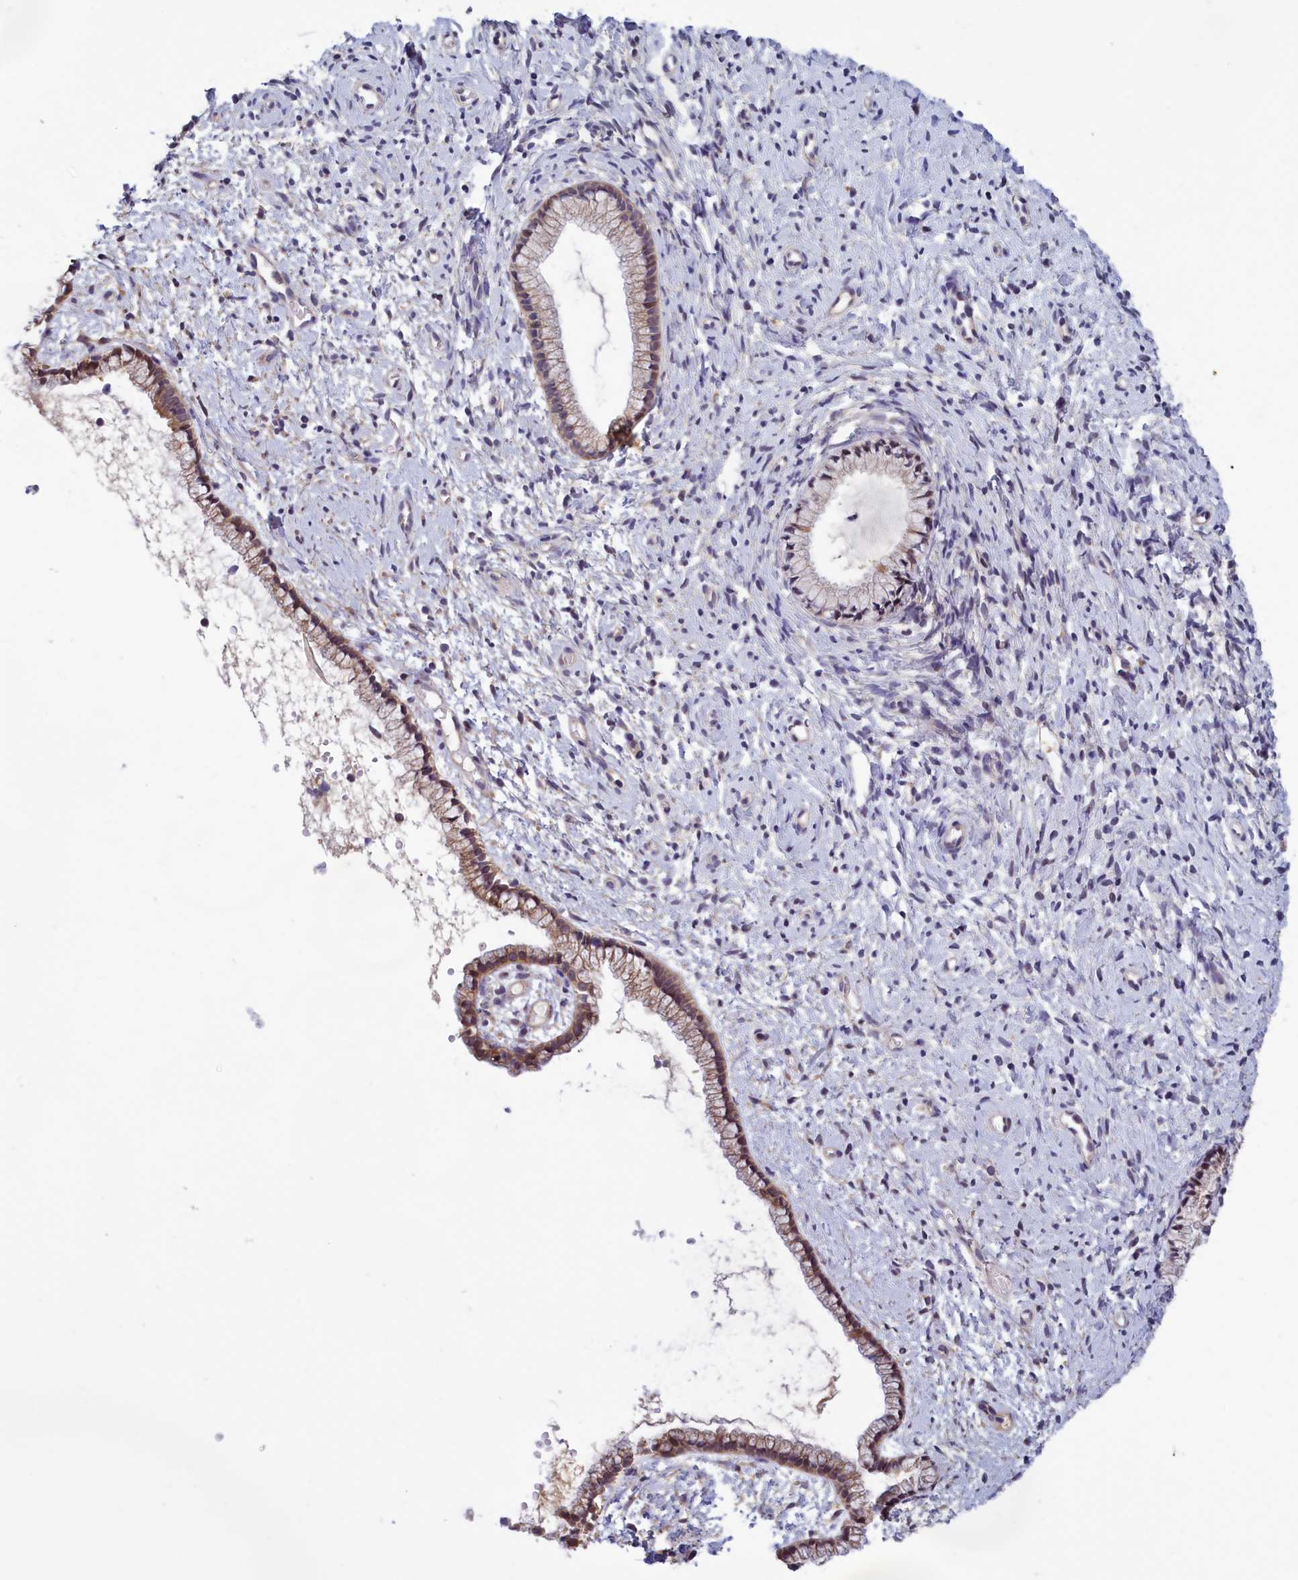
{"staining": {"intensity": "weak", "quantity": ">75%", "location": "cytoplasmic/membranous"}, "tissue": "cervix", "cell_type": "Glandular cells", "image_type": "normal", "snomed": [{"axis": "morphology", "description": "Normal tissue, NOS"}, {"axis": "topography", "description": "Cervix"}], "caption": "Immunohistochemical staining of normal human cervix exhibits >75% levels of weak cytoplasmic/membranous protein expression in approximately >75% of glandular cells. (Brightfield microscopy of DAB IHC at high magnification).", "gene": "HECA", "patient": {"sex": "female", "age": 57}}